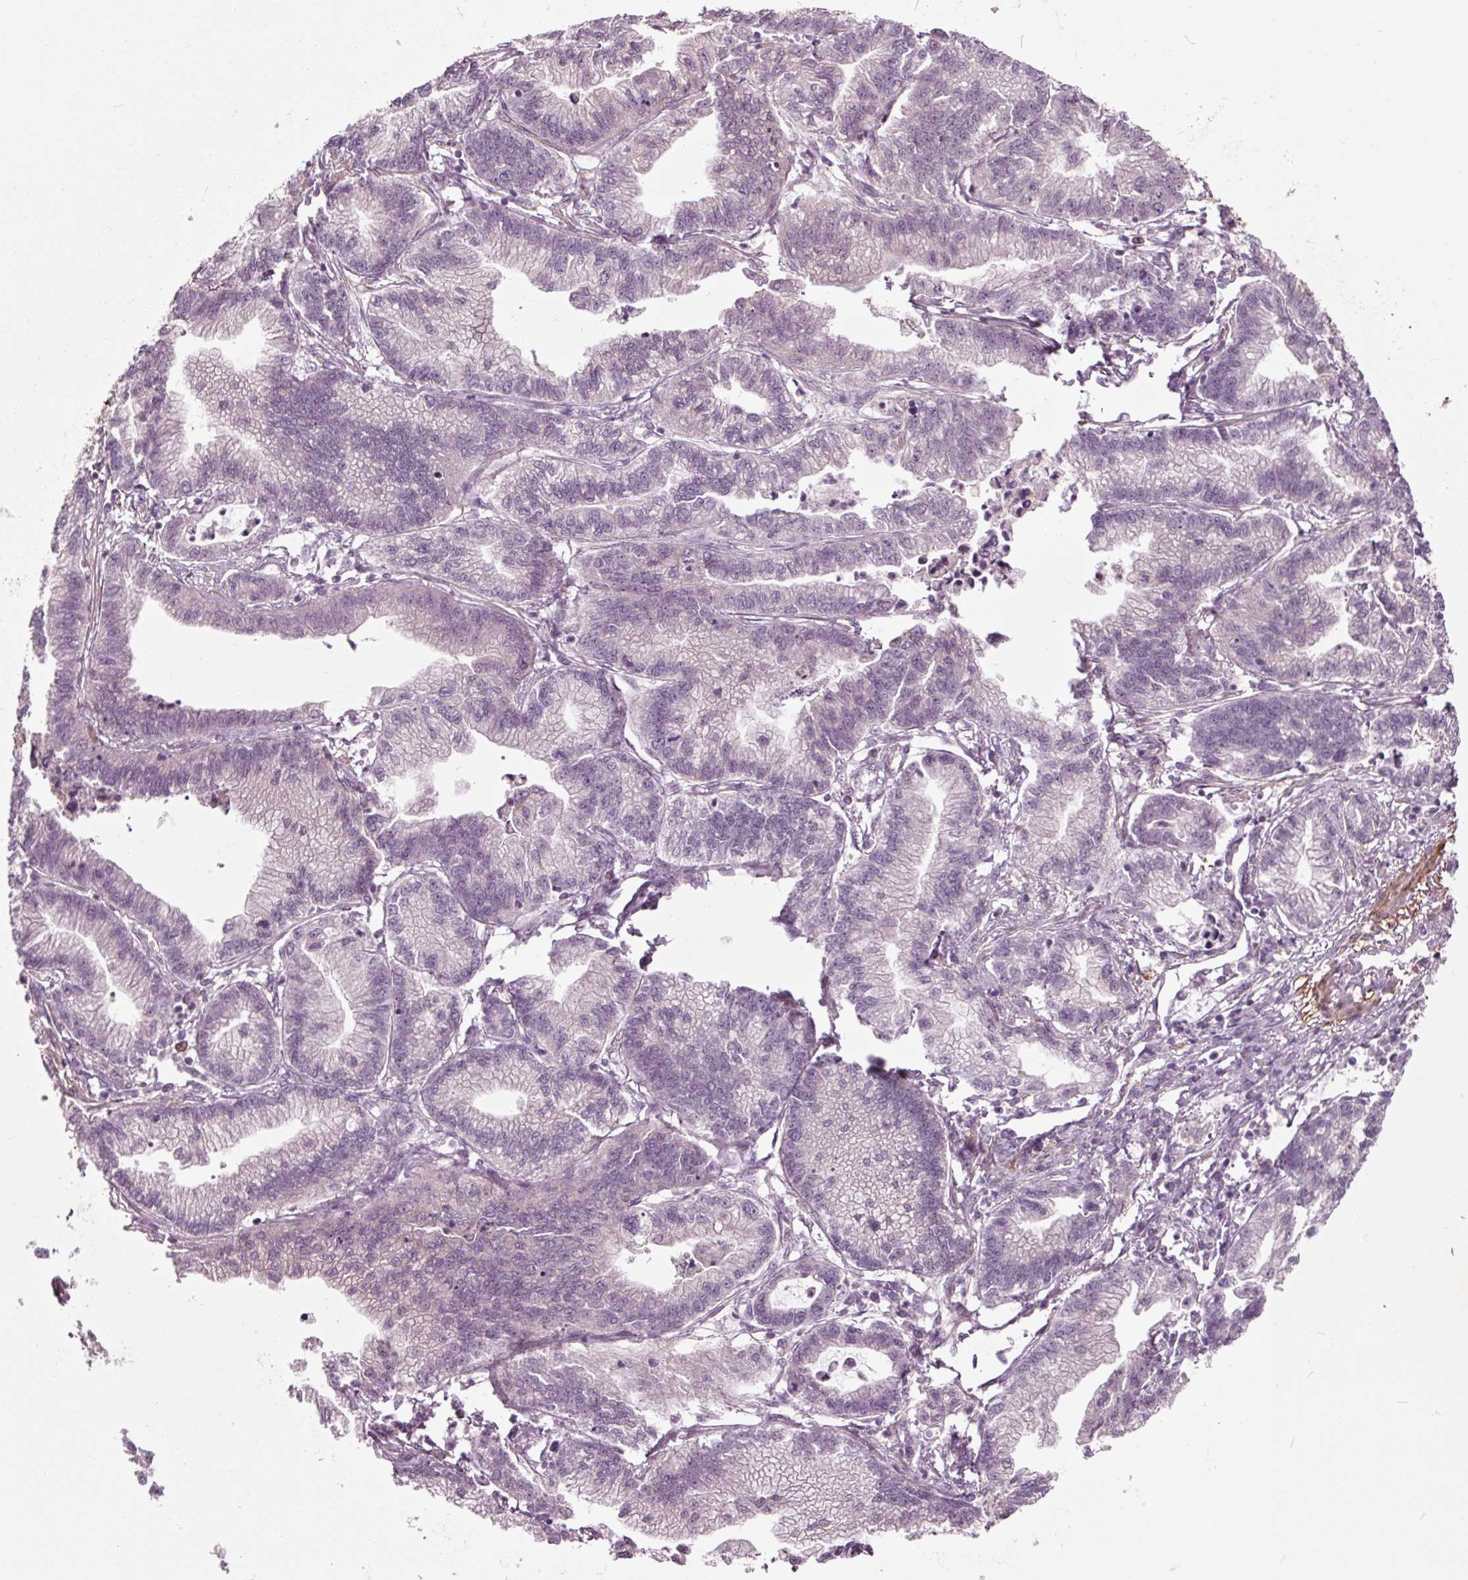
{"staining": {"intensity": "negative", "quantity": "none", "location": "none"}, "tissue": "stomach cancer", "cell_type": "Tumor cells", "image_type": "cancer", "snomed": [{"axis": "morphology", "description": "Adenocarcinoma, NOS"}, {"axis": "topography", "description": "Stomach"}], "caption": "Stomach cancer was stained to show a protein in brown. There is no significant staining in tumor cells.", "gene": "HAUS5", "patient": {"sex": "male", "age": 83}}